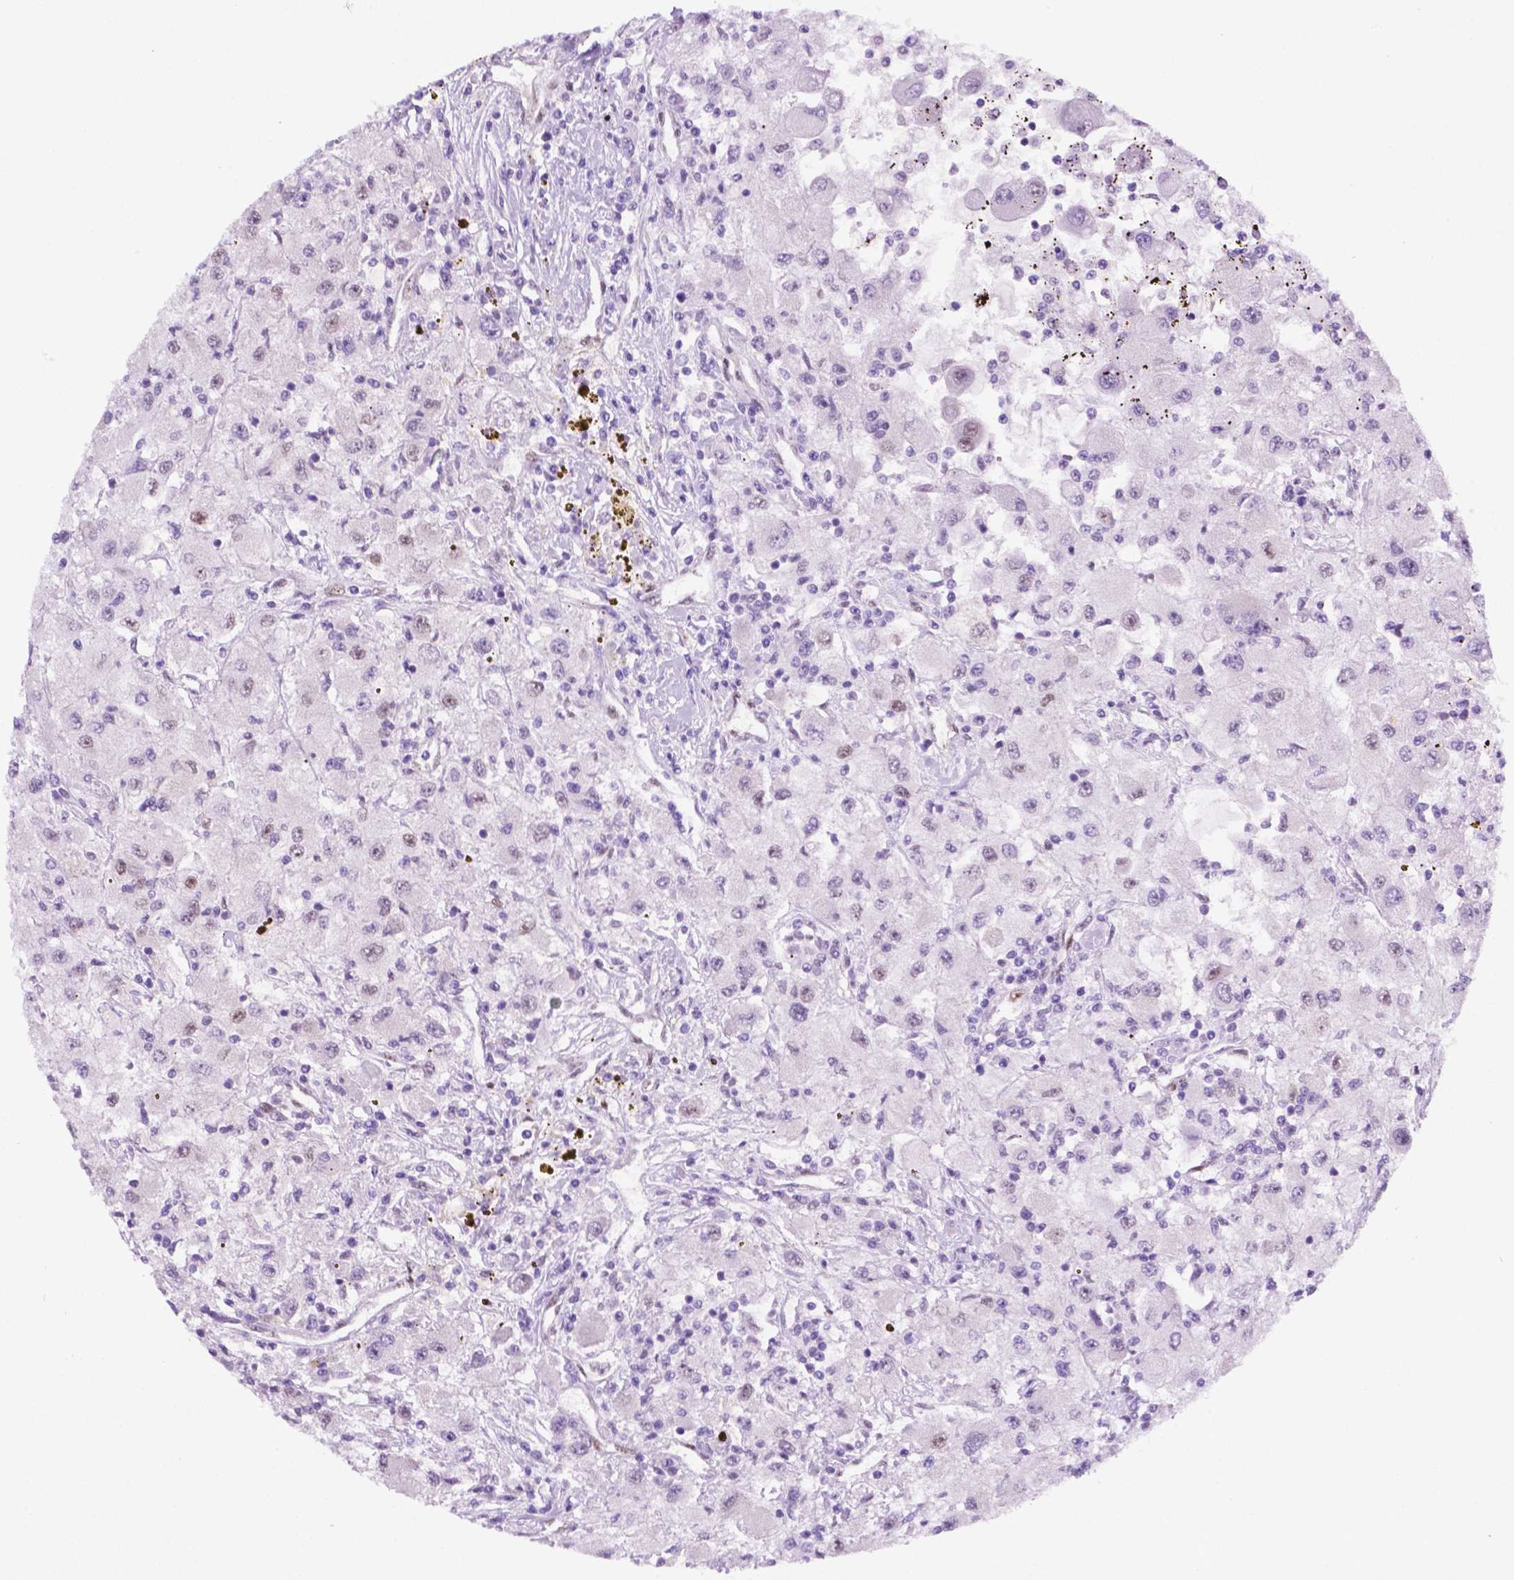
{"staining": {"intensity": "negative", "quantity": "none", "location": "none"}, "tissue": "renal cancer", "cell_type": "Tumor cells", "image_type": "cancer", "snomed": [{"axis": "morphology", "description": "Adenocarcinoma, NOS"}, {"axis": "topography", "description": "Kidney"}], "caption": "Adenocarcinoma (renal) was stained to show a protein in brown. There is no significant positivity in tumor cells.", "gene": "ERF", "patient": {"sex": "female", "age": 67}}